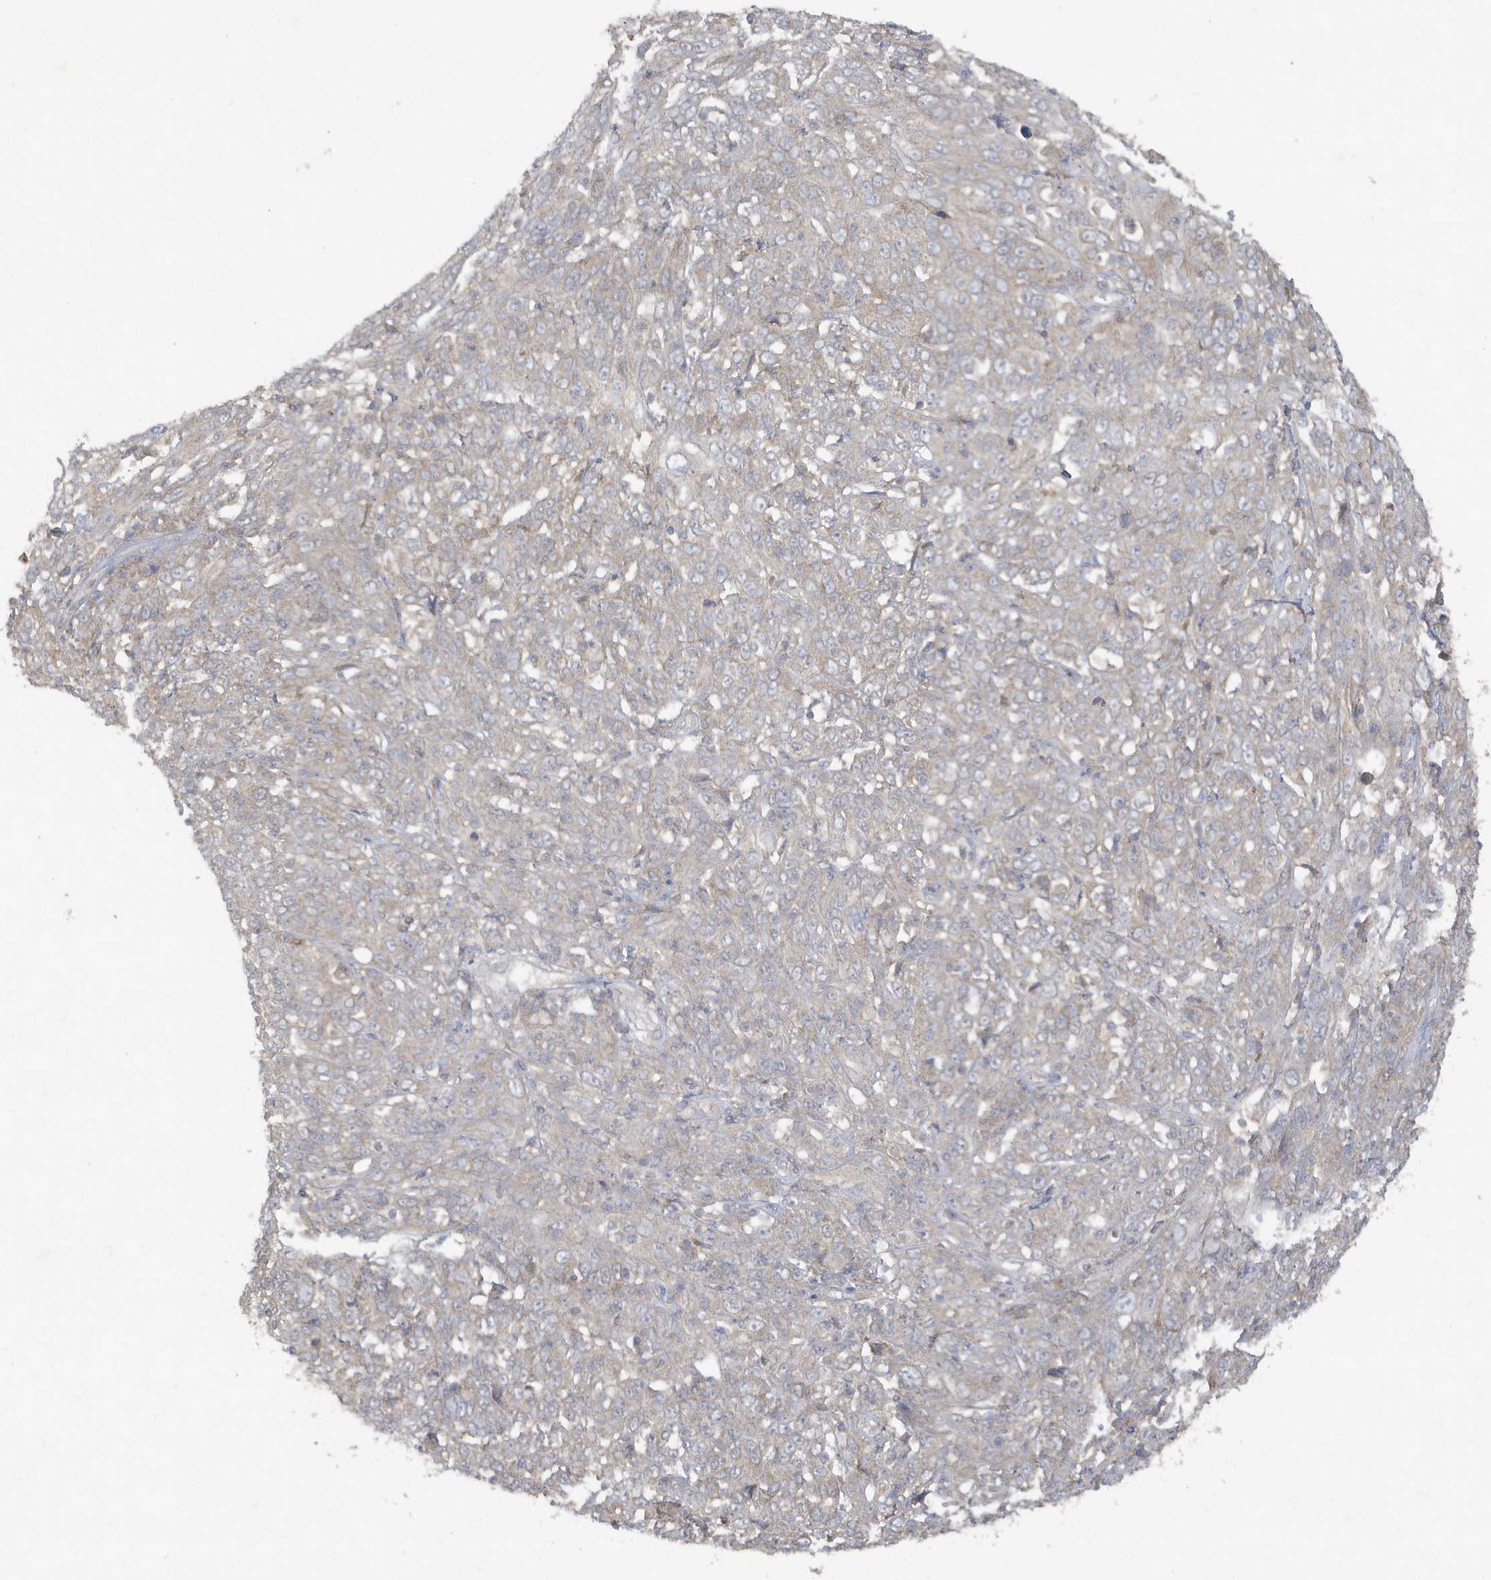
{"staining": {"intensity": "moderate", "quantity": "<25%", "location": "cytoplasmic/membranous"}, "tissue": "cervical cancer", "cell_type": "Tumor cells", "image_type": "cancer", "snomed": [{"axis": "morphology", "description": "Squamous cell carcinoma, NOS"}, {"axis": "topography", "description": "Cervix"}], "caption": "Immunohistochemistry histopathology image of neoplastic tissue: cervical squamous cell carcinoma stained using immunohistochemistry (IHC) exhibits low levels of moderate protein expression localized specifically in the cytoplasmic/membranous of tumor cells, appearing as a cytoplasmic/membranous brown color.", "gene": "C1RL", "patient": {"sex": "female", "age": 46}}